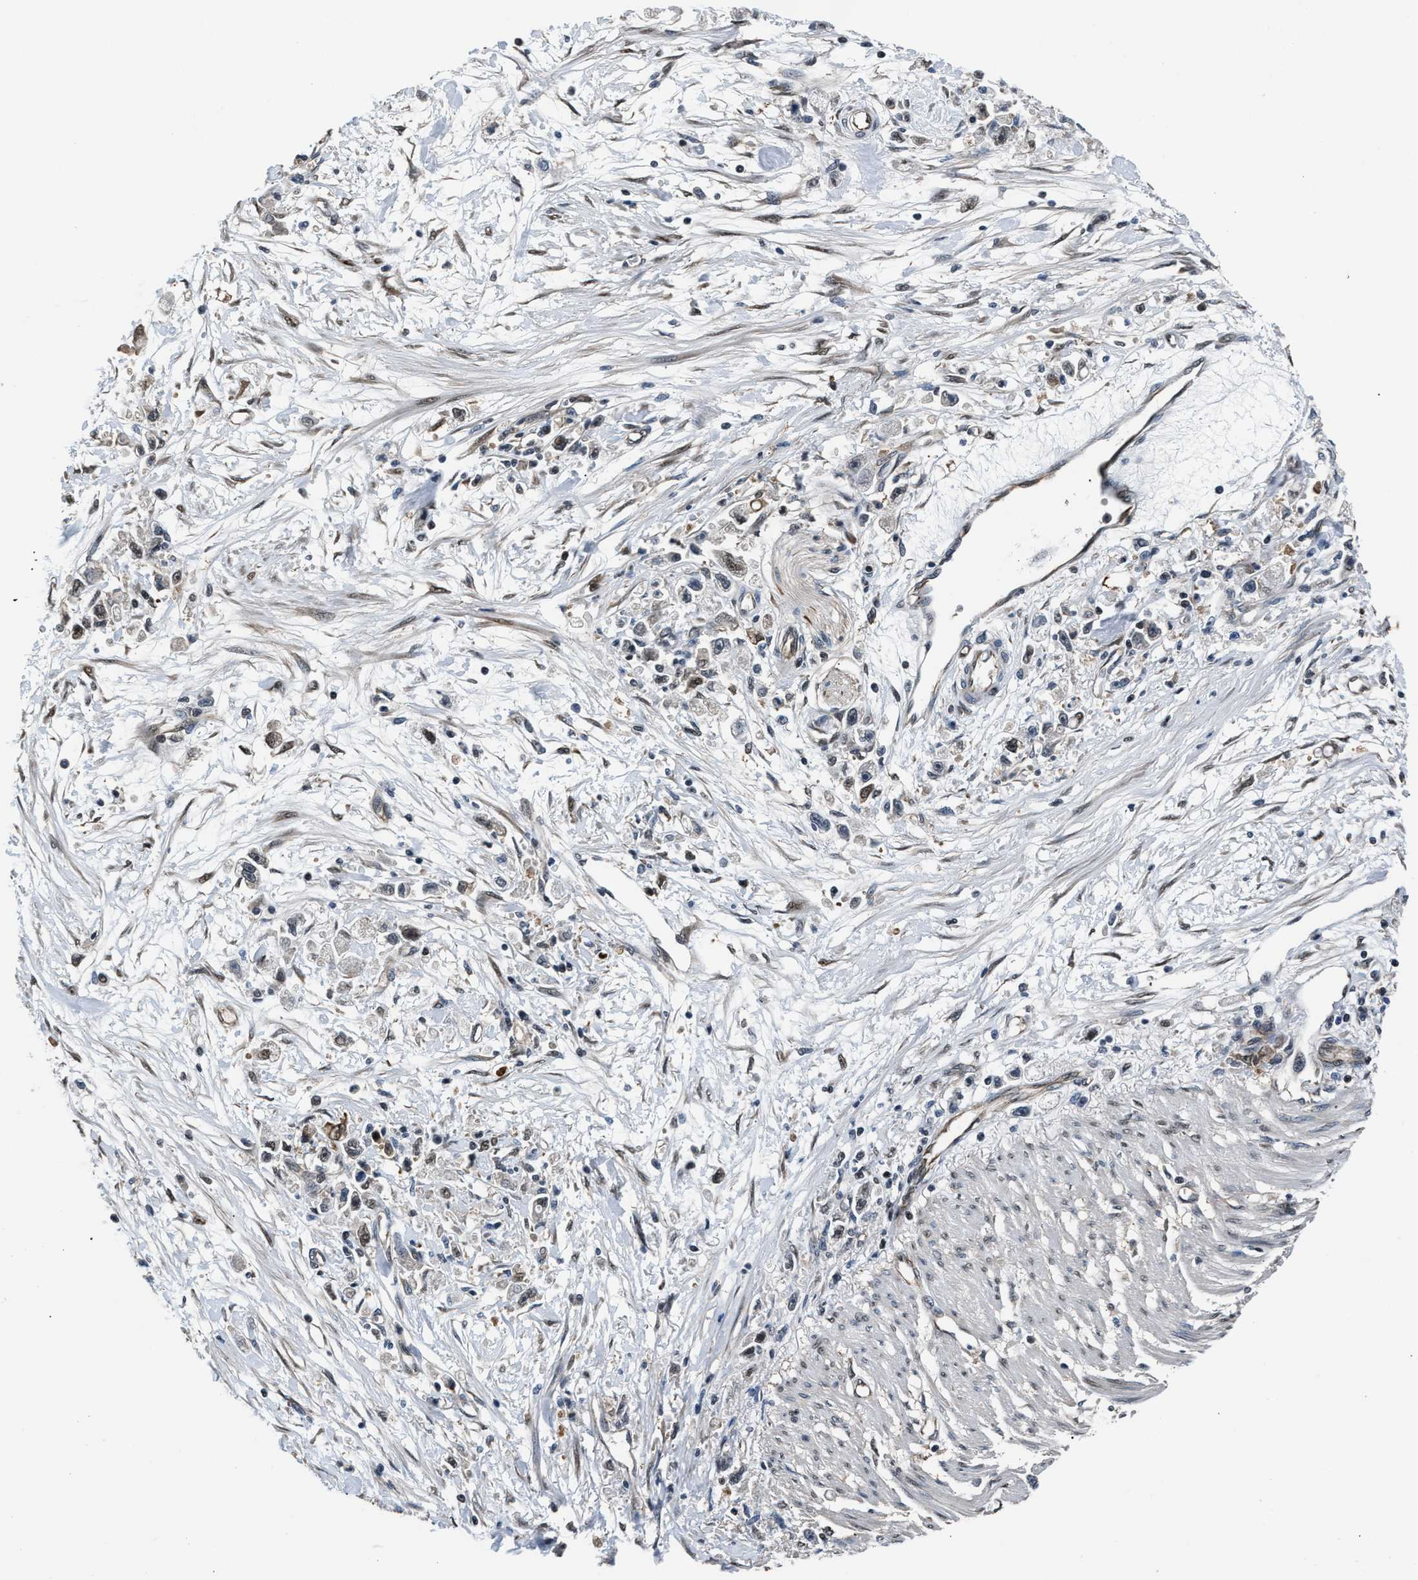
{"staining": {"intensity": "weak", "quantity": "<25%", "location": "nuclear"}, "tissue": "stomach cancer", "cell_type": "Tumor cells", "image_type": "cancer", "snomed": [{"axis": "morphology", "description": "Adenocarcinoma, NOS"}, {"axis": "topography", "description": "Stomach"}], "caption": "High power microscopy micrograph of an immunohistochemistry photomicrograph of stomach cancer (adenocarcinoma), revealing no significant staining in tumor cells.", "gene": "RBM33", "patient": {"sex": "female", "age": 59}}